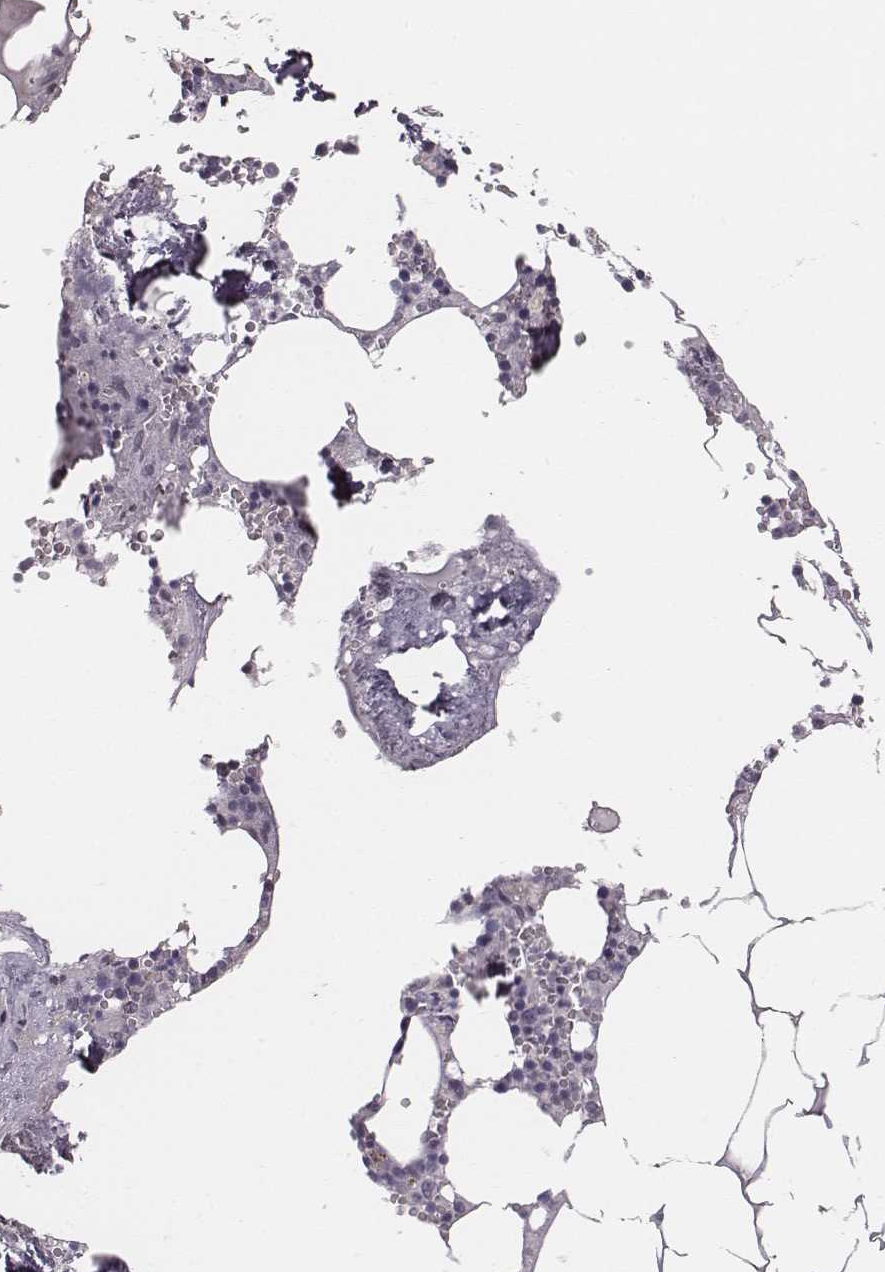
{"staining": {"intensity": "negative", "quantity": "none", "location": "none"}, "tissue": "bone marrow", "cell_type": "Hematopoietic cells", "image_type": "normal", "snomed": [{"axis": "morphology", "description": "Normal tissue, NOS"}, {"axis": "topography", "description": "Bone marrow"}], "caption": "Photomicrograph shows no protein staining in hematopoietic cells of unremarkable bone marrow. (Immunohistochemistry, brightfield microscopy, high magnification).", "gene": "RPGRIP1", "patient": {"sex": "male", "age": 54}}